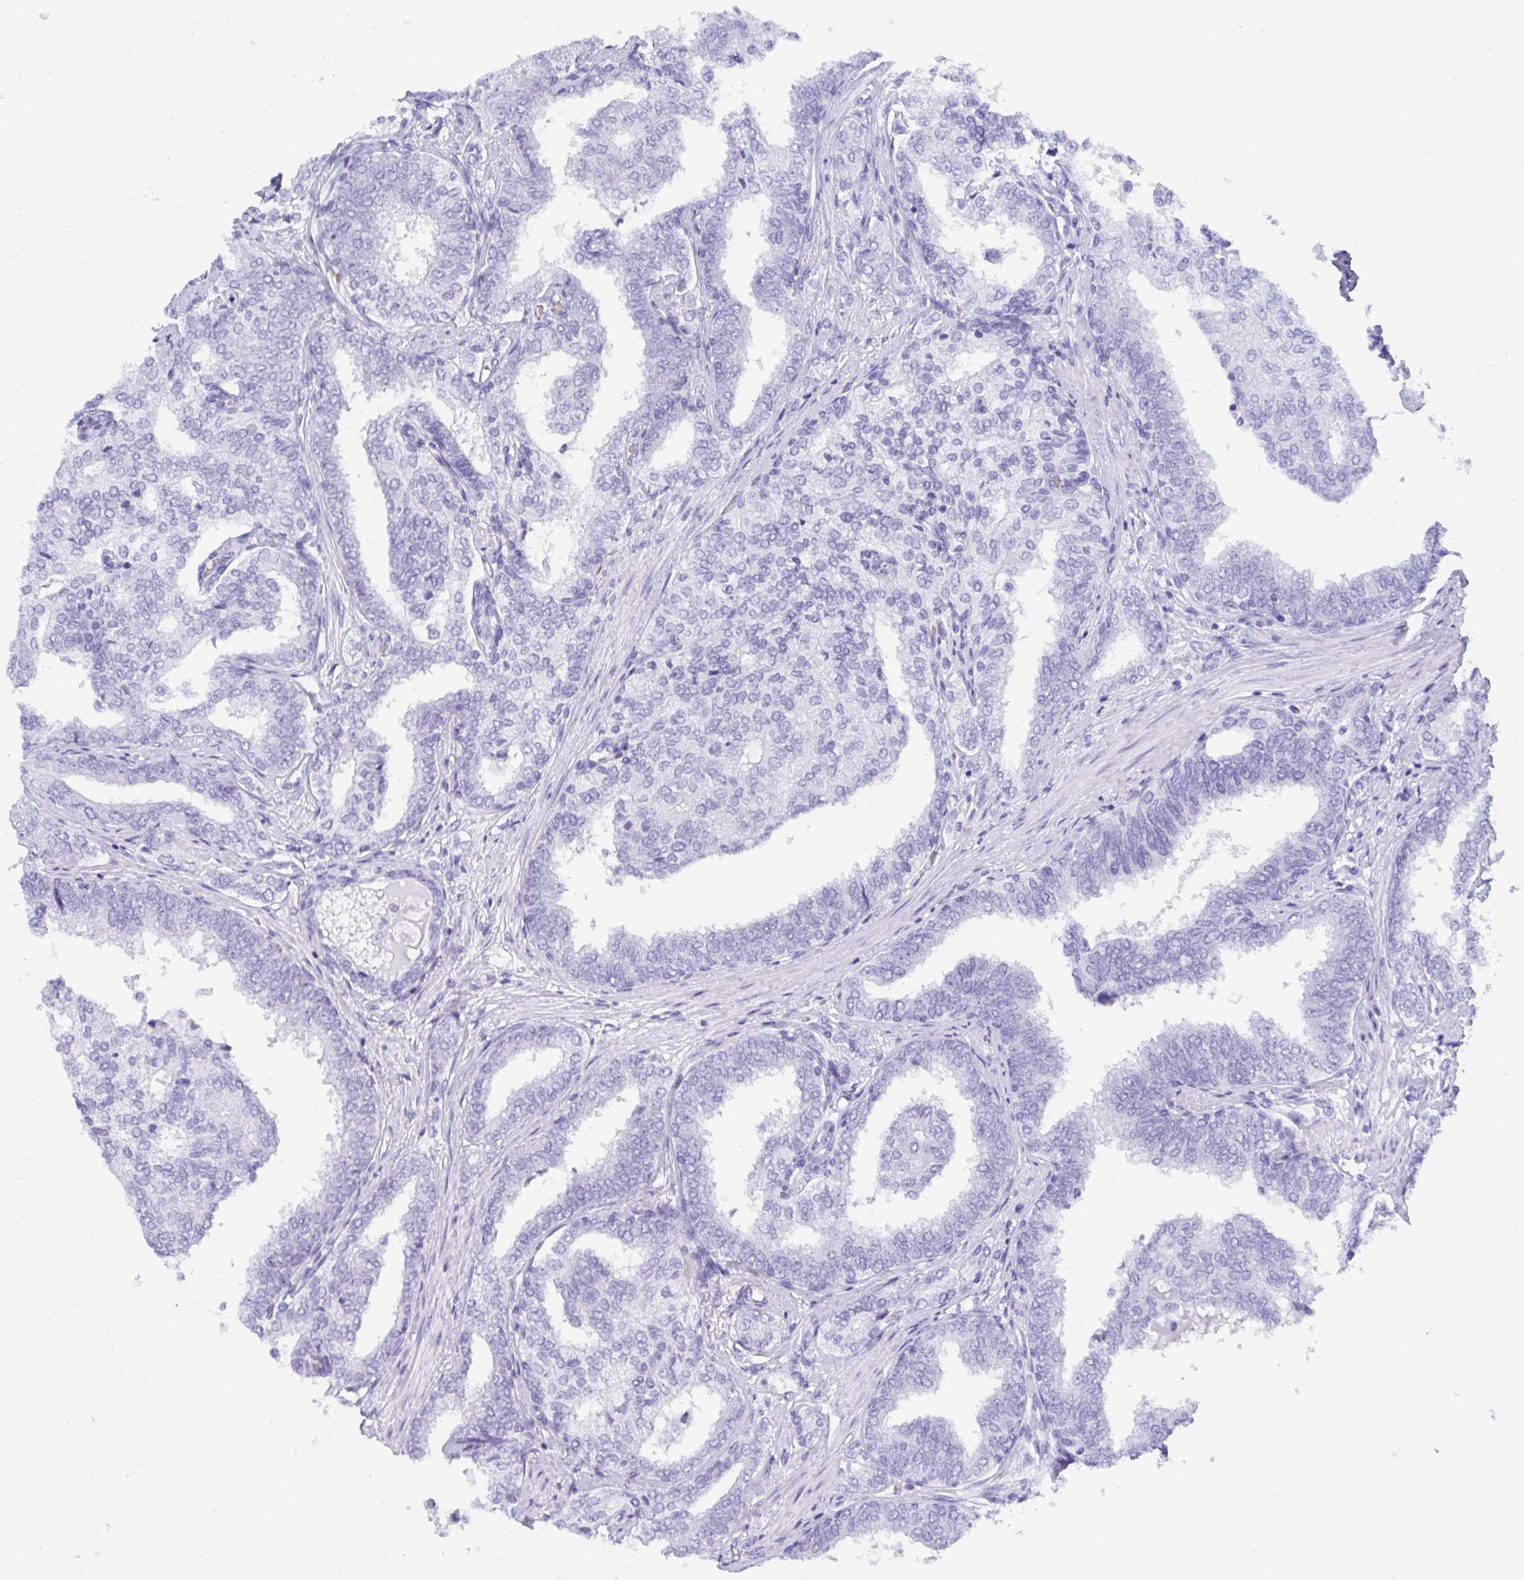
{"staining": {"intensity": "negative", "quantity": "none", "location": "none"}, "tissue": "prostate cancer", "cell_type": "Tumor cells", "image_type": "cancer", "snomed": [{"axis": "morphology", "description": "Adenocarcinoma, High grade"}, {"axis": "topography", "description": "Prostate"}], "caption": "Tumor cells are negative for protein expression in human prostate adenocarcinoma (high-grade). The staining was performed using DAB to visualize the protein expression in brown, while the nuclei were stained in blue with hematoxylin (Magnification: 20x).", "gene": "MROH2B", "patient": {"sex": "male", "age": 72}}